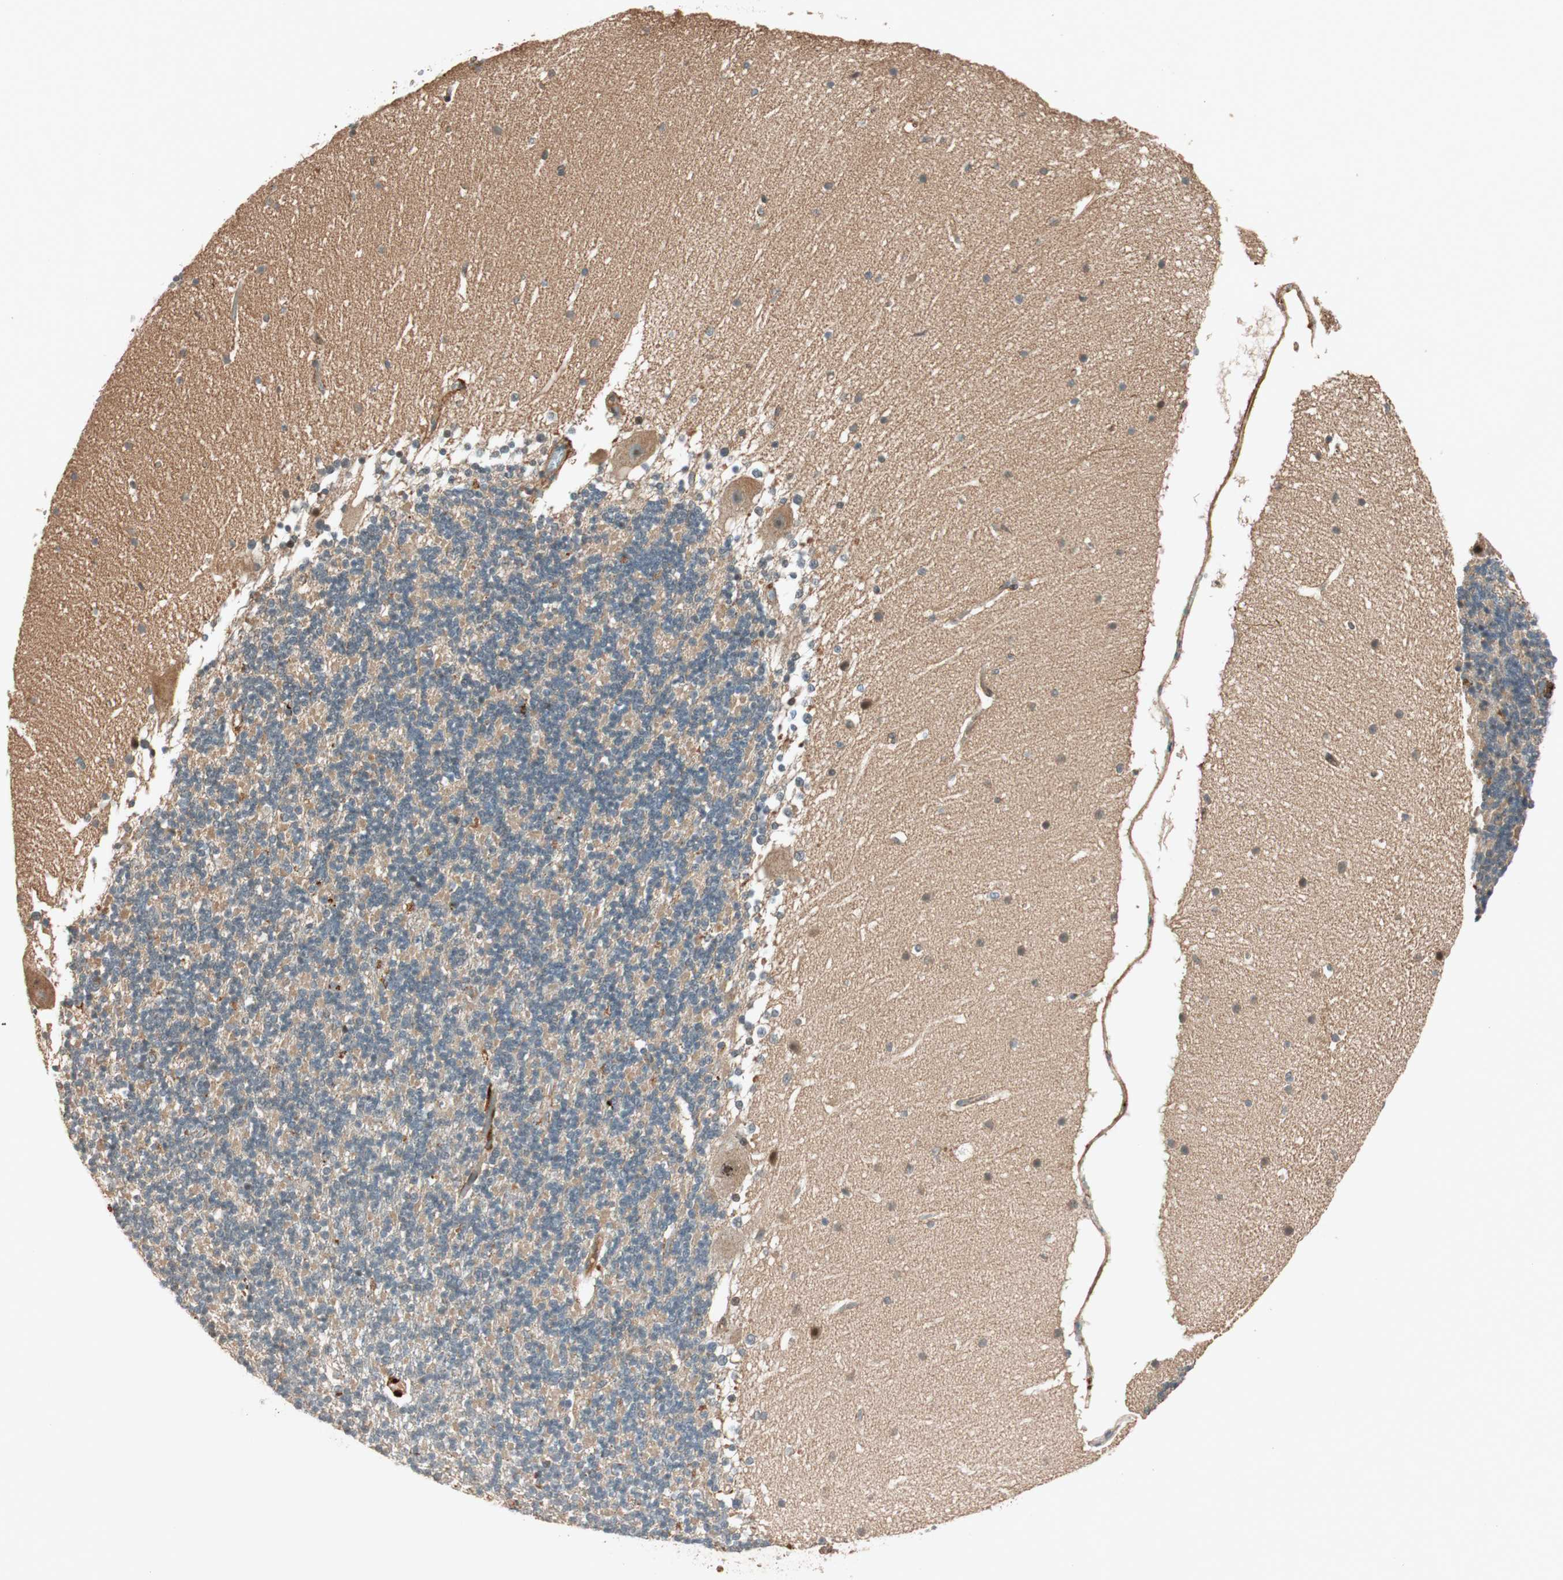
{"staining": {"intensity": "moderate", "quantity": "<25%", "location": "cytoplasmic/membranous"}, "tissue": "cerebellum", "cell_type": "Cells in granular layer", "image_type": "normal", "snomed": [{"axis": "morphology", "description": "Normal tissue, NOS"}, {"axis": "topography", "description": "Cerebellum"}], "caption": "Cells in granular layer reveal low levels of moderate cytoplasmic/membranous expression in about <25% of cells in unremarkable human cerebellum.", "gene": "EPHA6", "patient": {"sex": "female", "age": 19}}